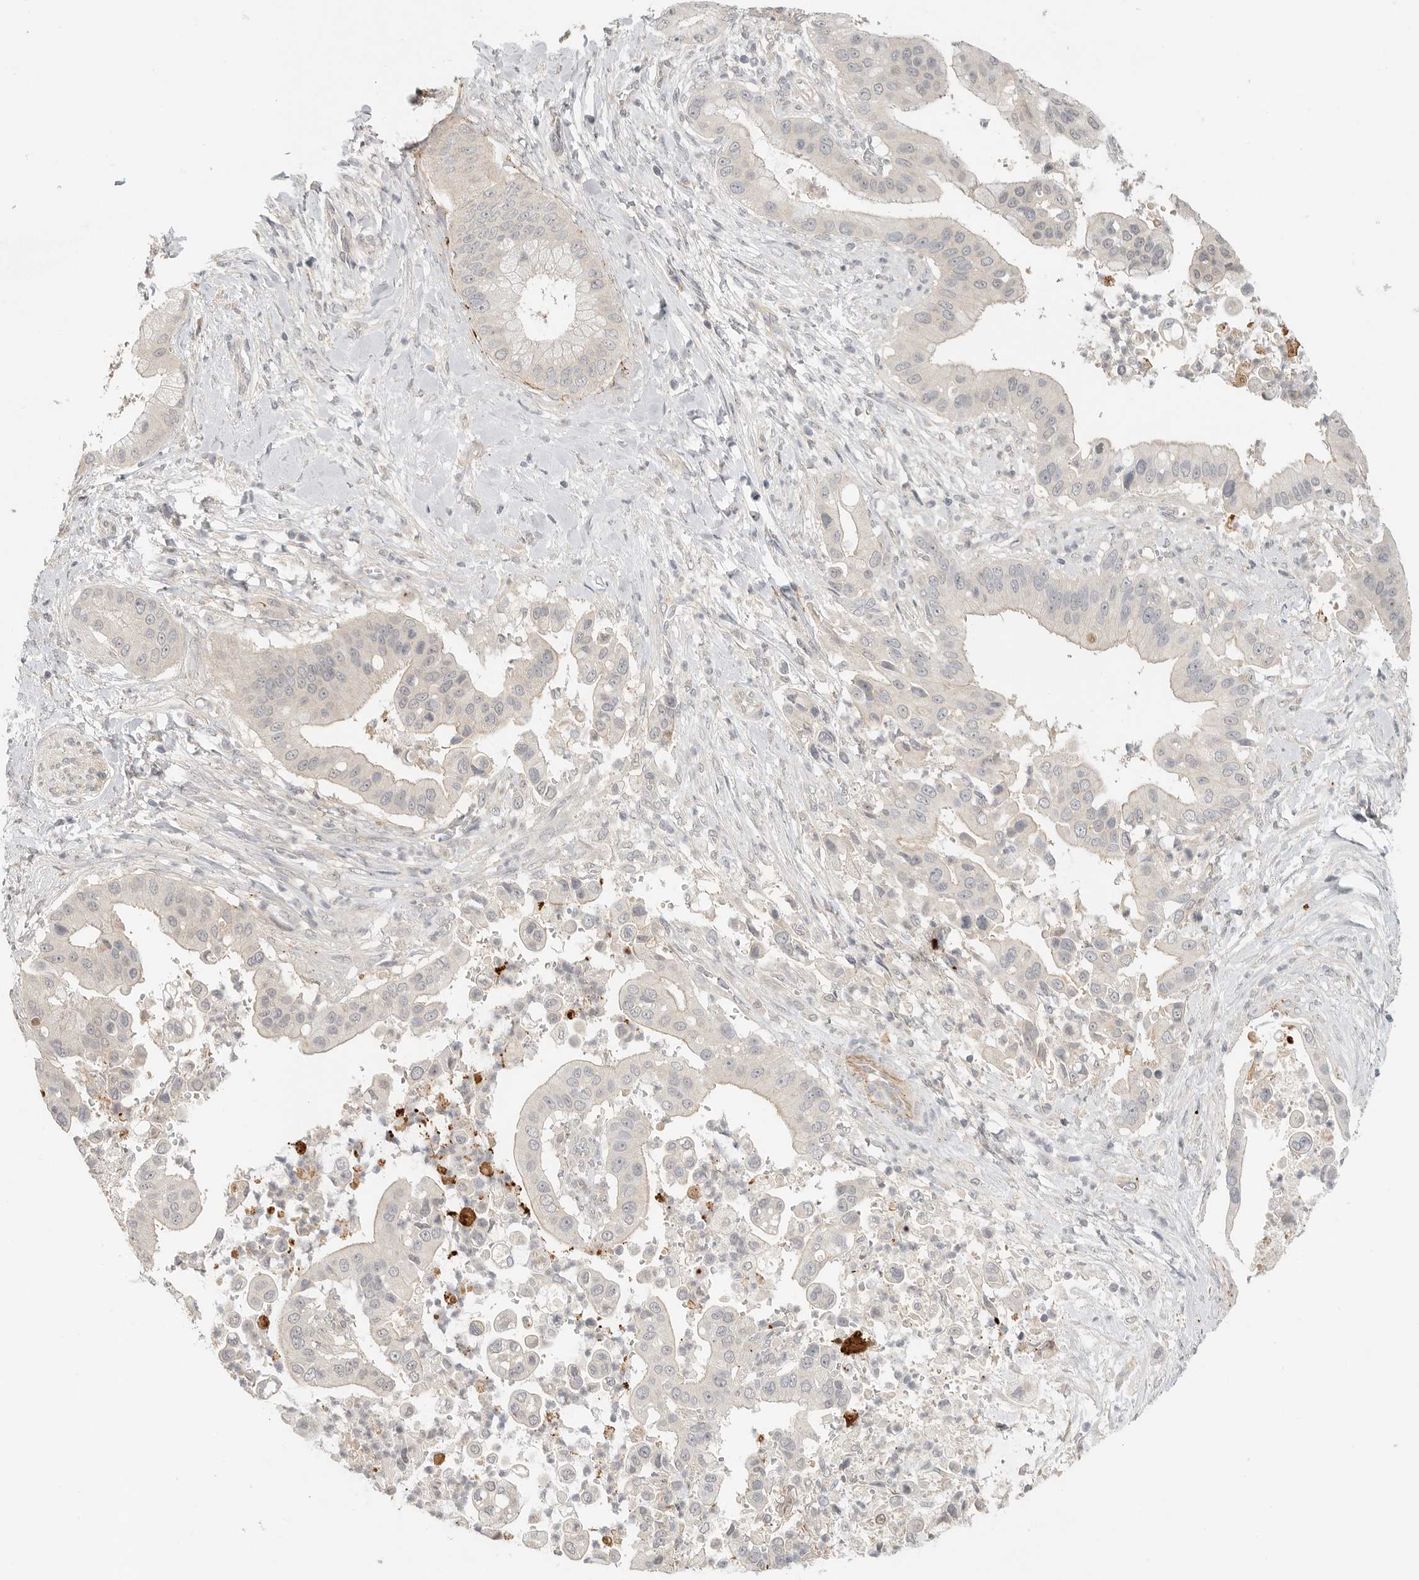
{"staining": {"intensity": "negative", "quantity": "none", "location": "none"}, "tissue": "liver cancer", "cell_type": "Tumor cells", "image_type": "cancer", "snomed": [{"axis": "morphology", "description": "Cholangiocarcinoma"}, {"axis": "topography", "description": "Liver"}], "caption": "High magnification brightfield microscopy of cholangiocarcinoma (liver) stained with DAB (3,3'-diaminobenzidine) (brown) and counterstained with hematoxylin (blue): tumor cells show no significant expression. The staining was performed using DAB (3,3'-diaminobenzidine) to visualize the protein expression in brown, while the nuclei were stained in blue with hematoxylin (Magnification: 20x).", "gene": "HDAC6", "patient": {"sex": "female", "age": 54}}